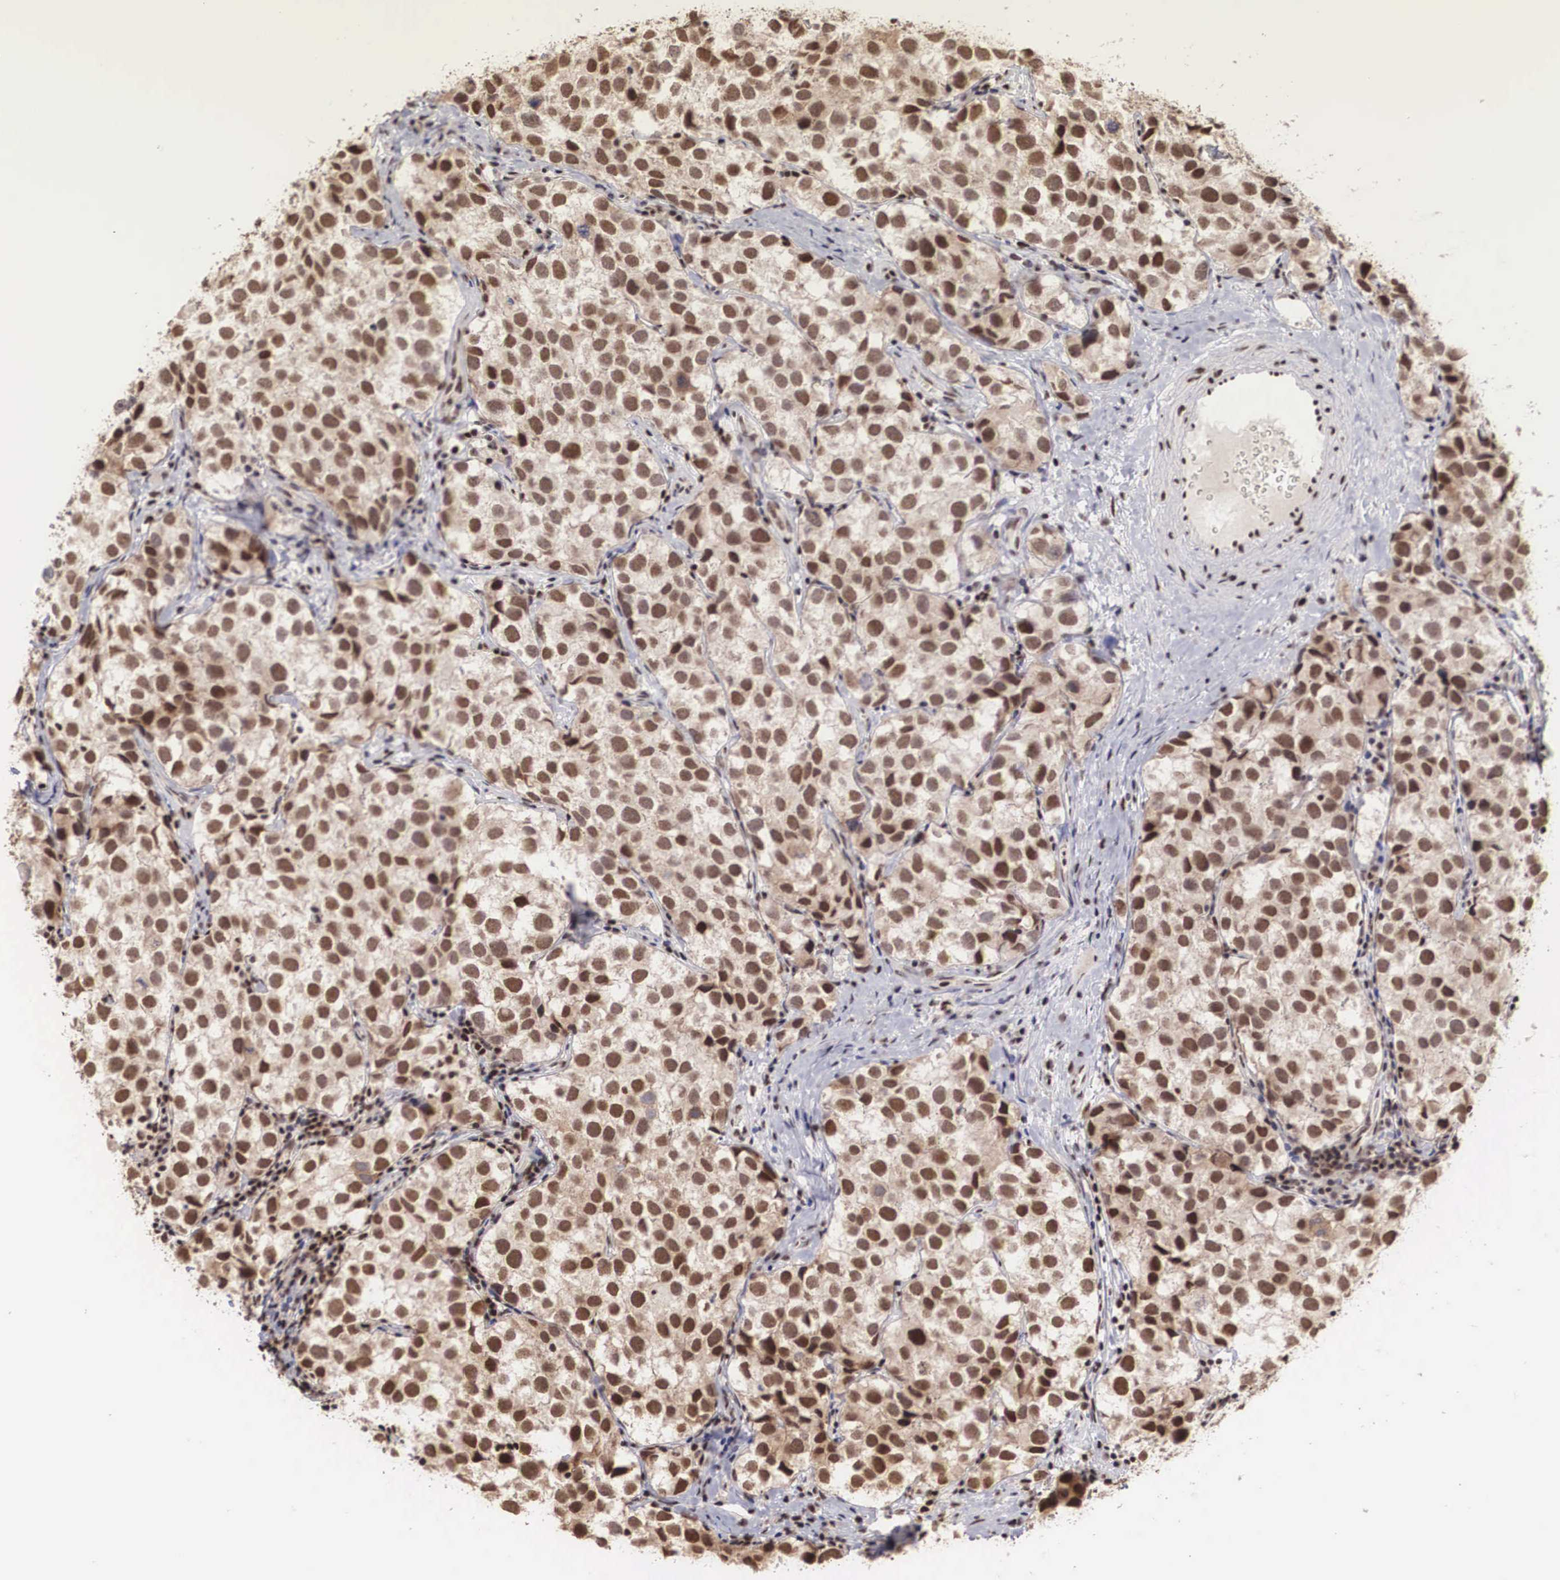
{"staining": {"intensity": "strong", "quantity": ">75%", "location": "nuclear"}, "tissue": "testis cancer", "cell_type": "Tumor cells", "image_type": "cancer", "snomed": [{"axis": "morphology", "description": "Seminoma, NOS"}, {"axis": "topography", "description": "Testis"}], "caption": "Seminoma (testis) stained for a protein shows strong nuclear positivity in tumor cells. (DAB = brown stain, brightfield microscopy at high magnification).", "gene": "HTATSF1", "patient": {"sex": "male", "age": 39}}